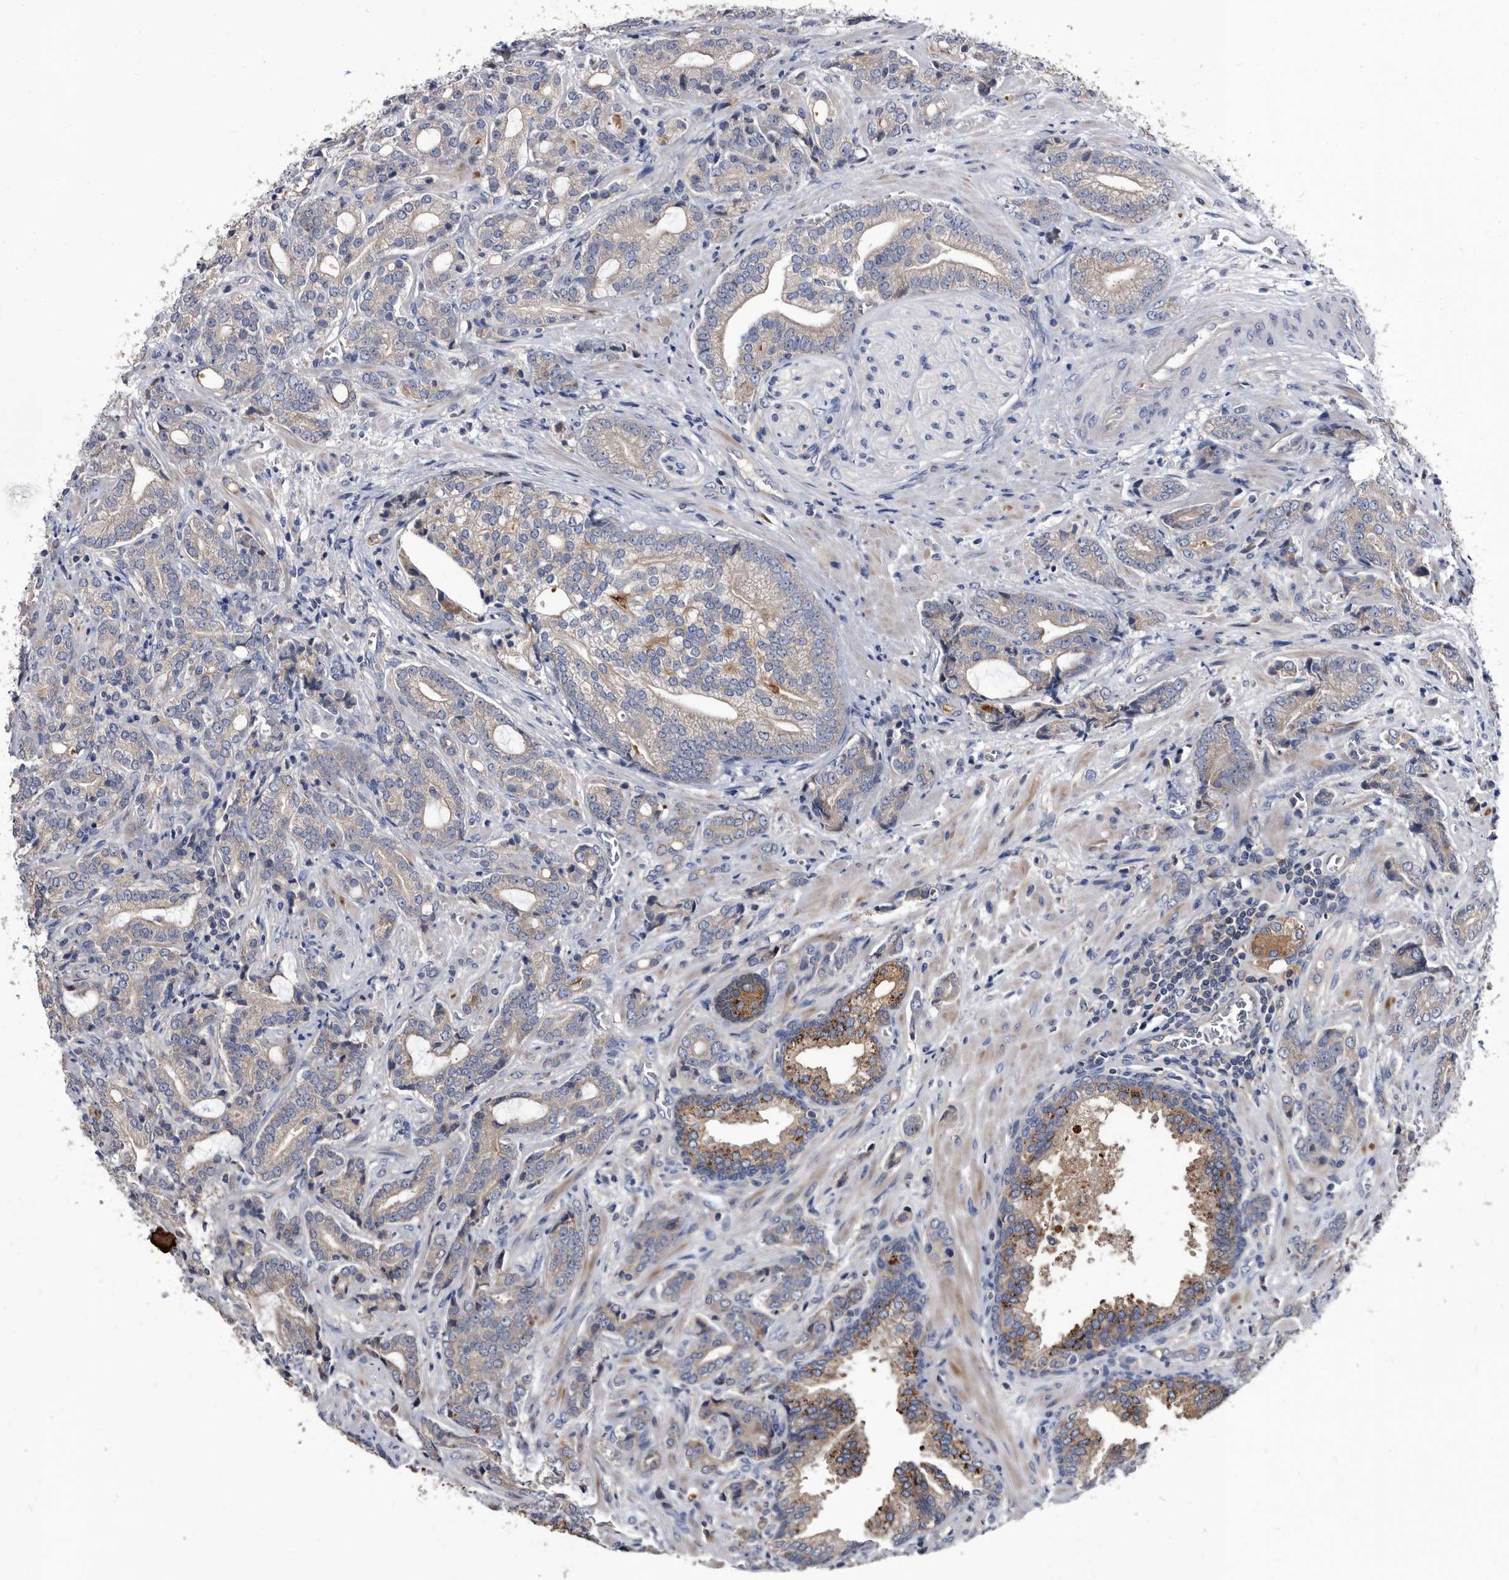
{"staining": {"intensity": "weak", "quantity": ">75%", "location": "cytoplasmic/membranous"}, "tissue": "prostate cancer", "cell_type": "Tumor cells", "image_type": "cancer", "snomed": [{"axis": "morphology", "description": "Adenocarcinoma, High grade"}, {"axis": "topography", "description": "Prostate"}], "caption": "Weak cytoplasmic/membranous protein positivity is seen in approximately >75% of tumor cells in prostate adenocarcinoma (high-grade).", "gene": "DTNBP1", "patient": {"sex": "male", "age": 57}}